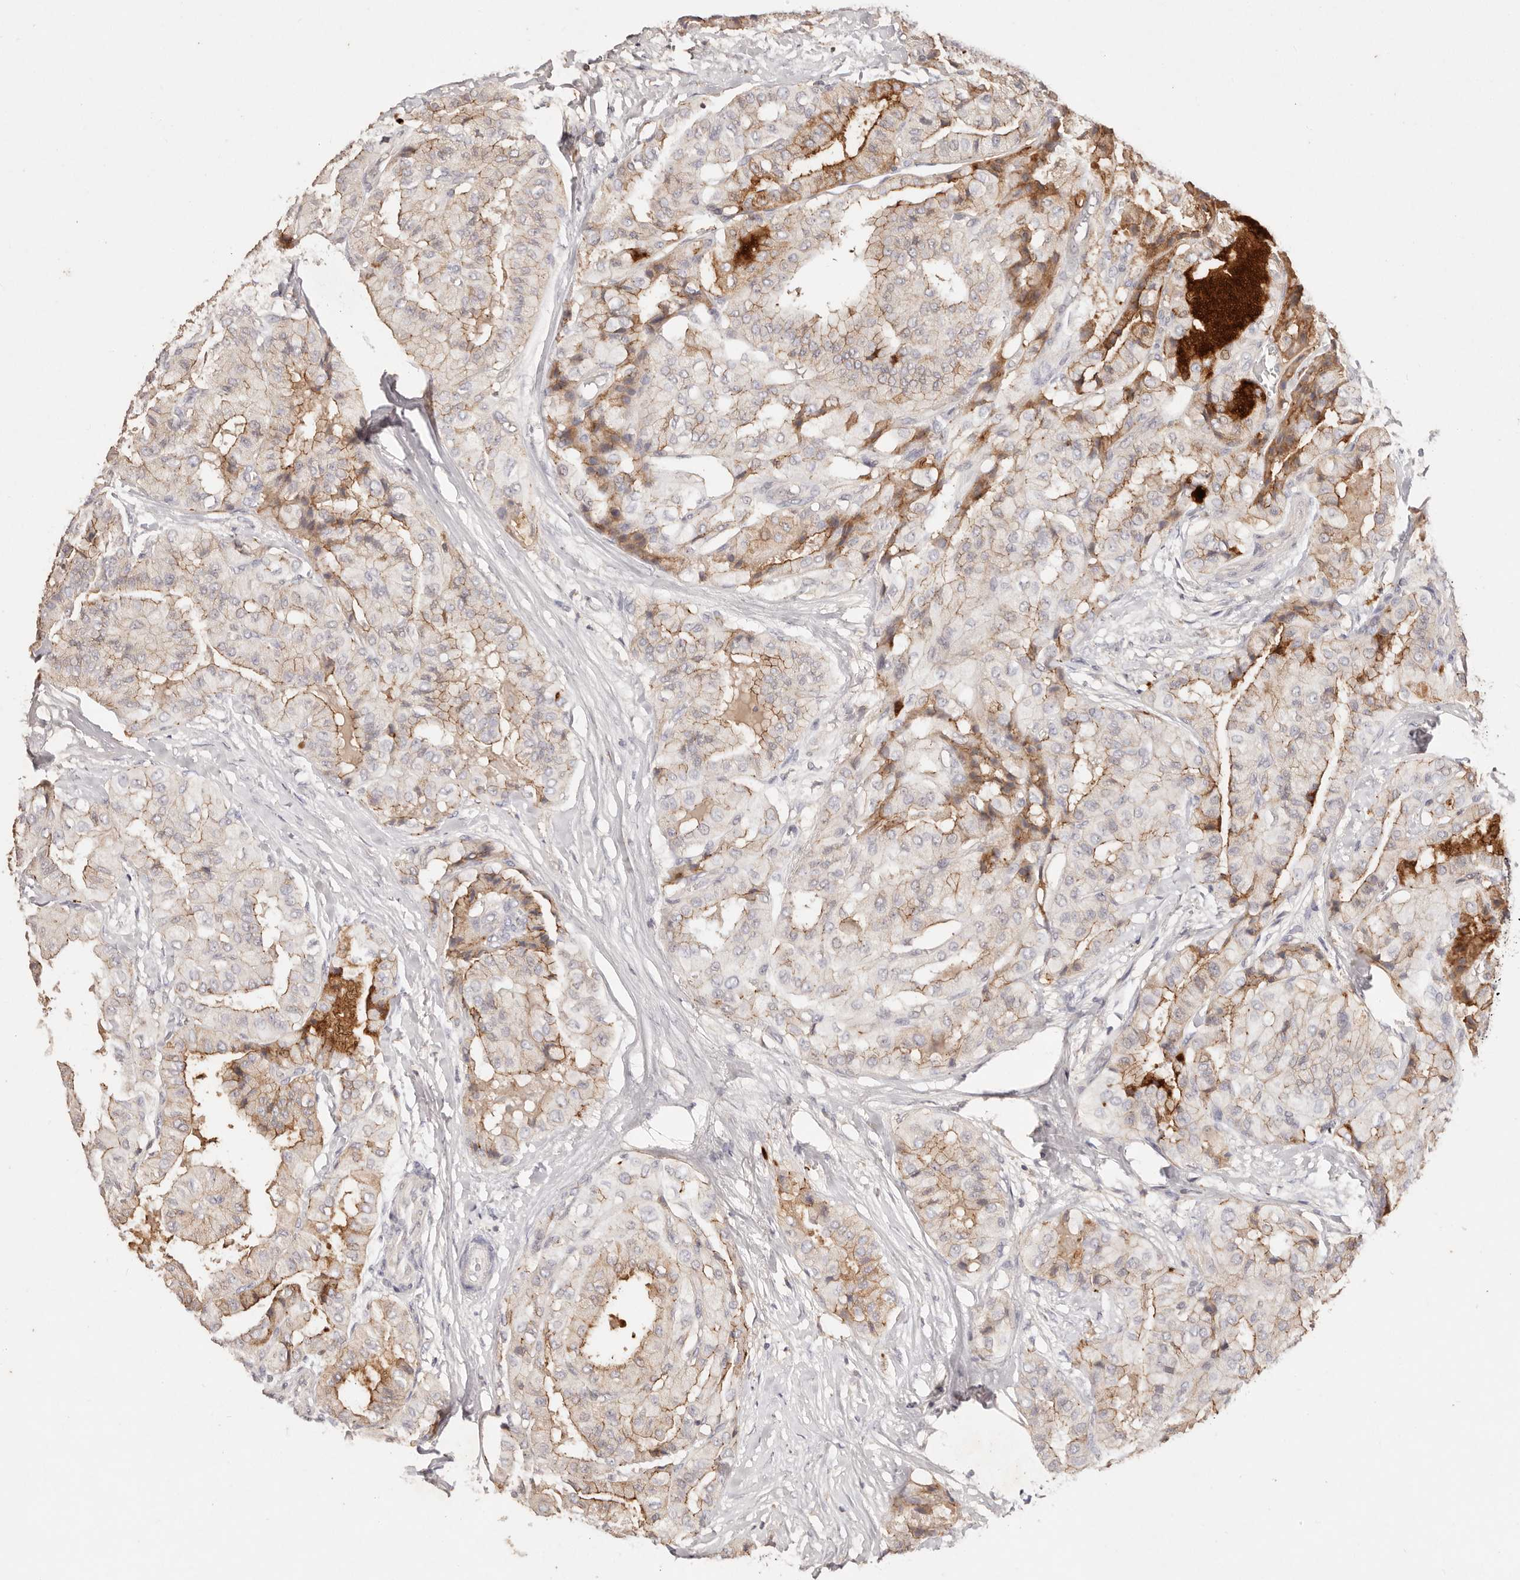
{"staining": {"intensity": "moderate", "quantity": "<25%", "location": "cytoplasmic/membranous"}, "tissue": "thyroid cancer", "cell_type": "Tumor cells", "image_type": "cancer", "snomed": [{"axis": "morphology", "description": "Papillary adenocarcinoma, NOS"}, {"axis": "topography", "description": "Thyroid gland"}], "caption": "A photomicrograph of papillary adenocarcinoma (thyroid) stained for a protein demonstrates moderate cytoplasmic/membranous brown staining in tumor cells.", "gene": "CXADR", "patient": {"sex": "female", "age": 59}}